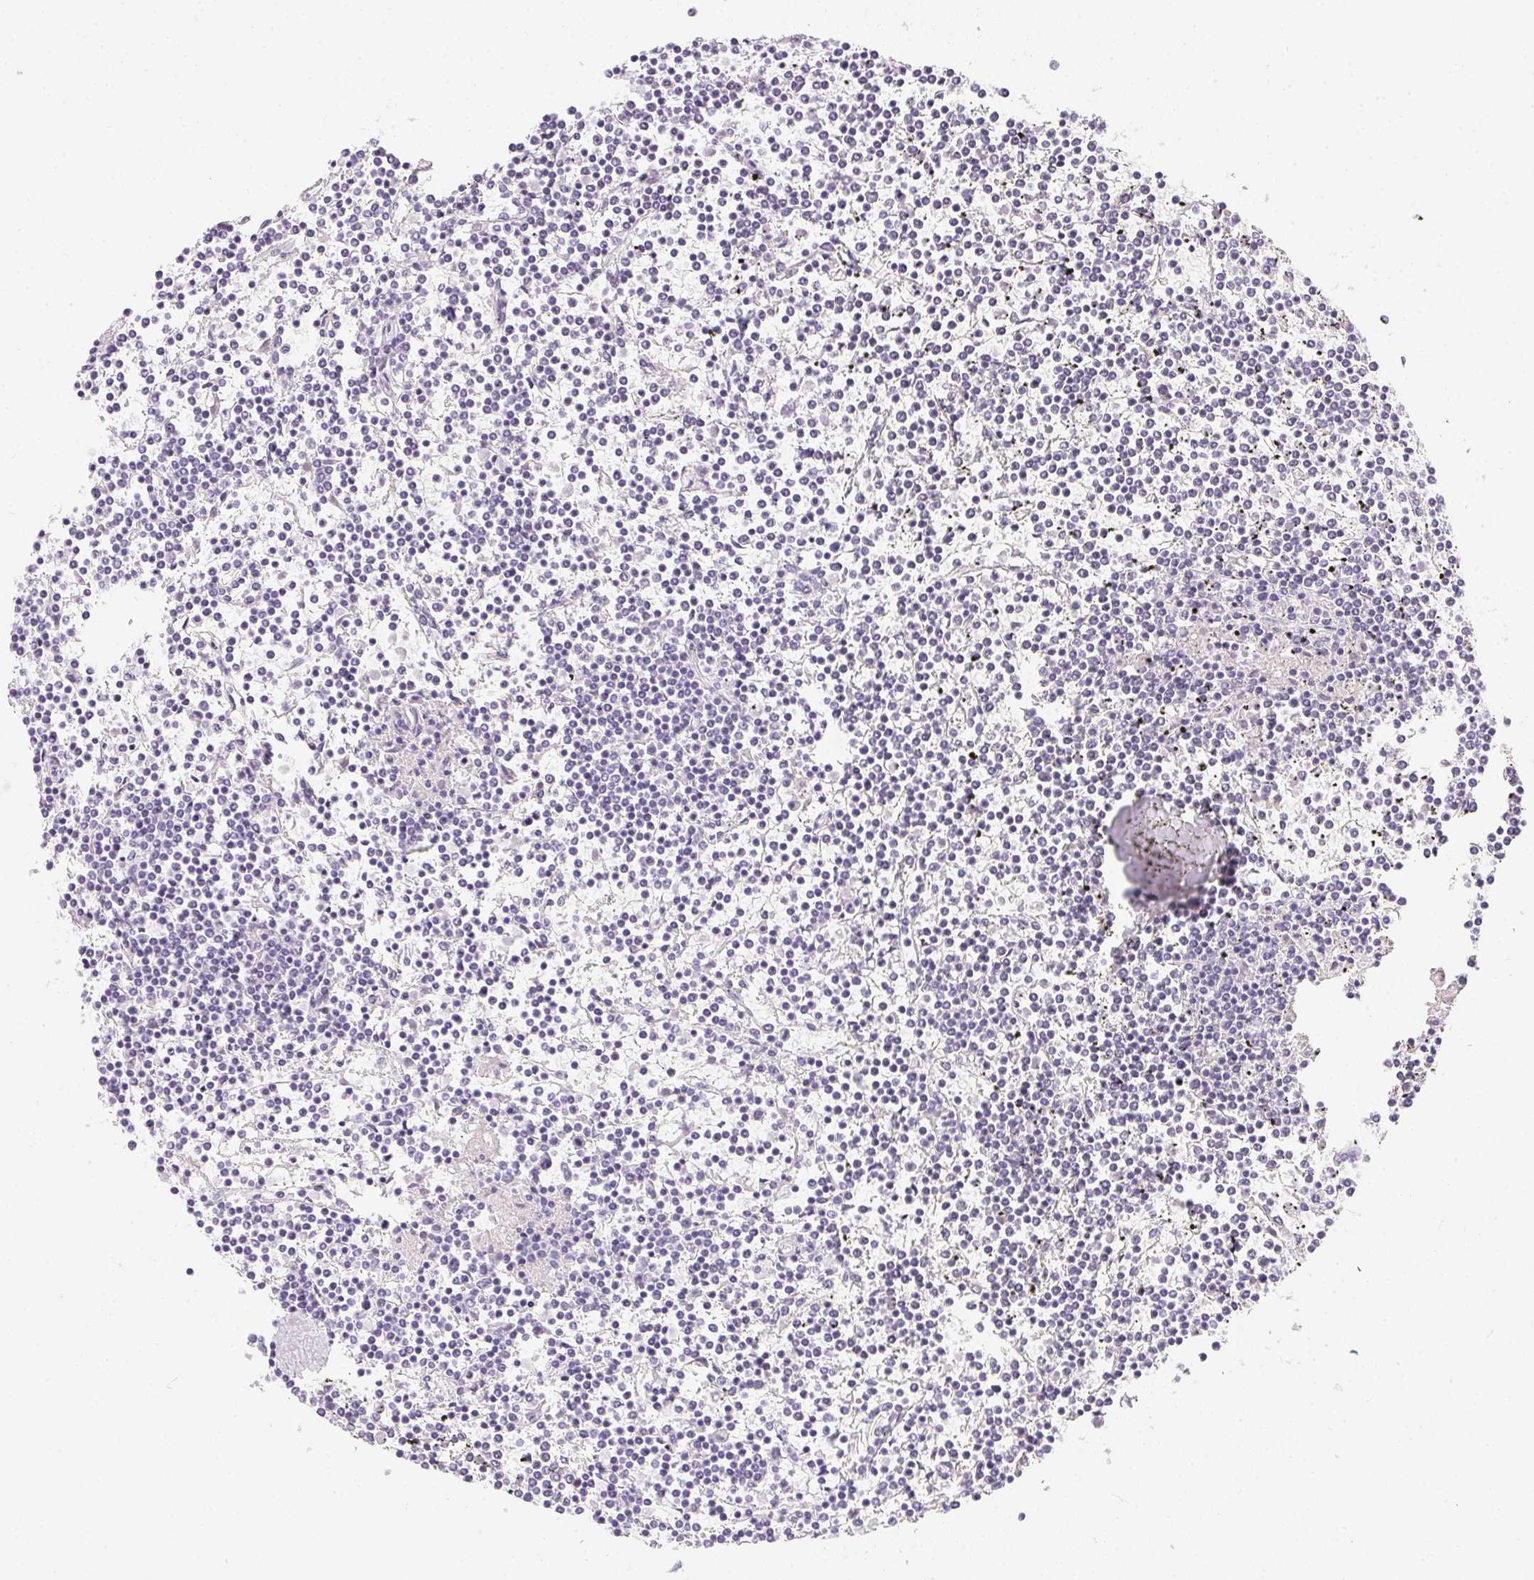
{"staining": {"intensity": "negative", "quantity": "none", "location": "none"}, "tissue": "lymphoma", "cell_type": "Tumor cells", "image_type": "cancer", "snomed": [{"axis": "morphology", "description": "Malignant lymphoma, non-Hodgkin's type, Low grade"}, {"axis": "topography", "description": "Spleen"}], "caption": "The histopathology image reveals no staining of tumor cells in malignant lymphoma, non-Hodgkin's type (low-grade).", "gene": "PPY", "patient": {"sex": "female", "age": 19}}